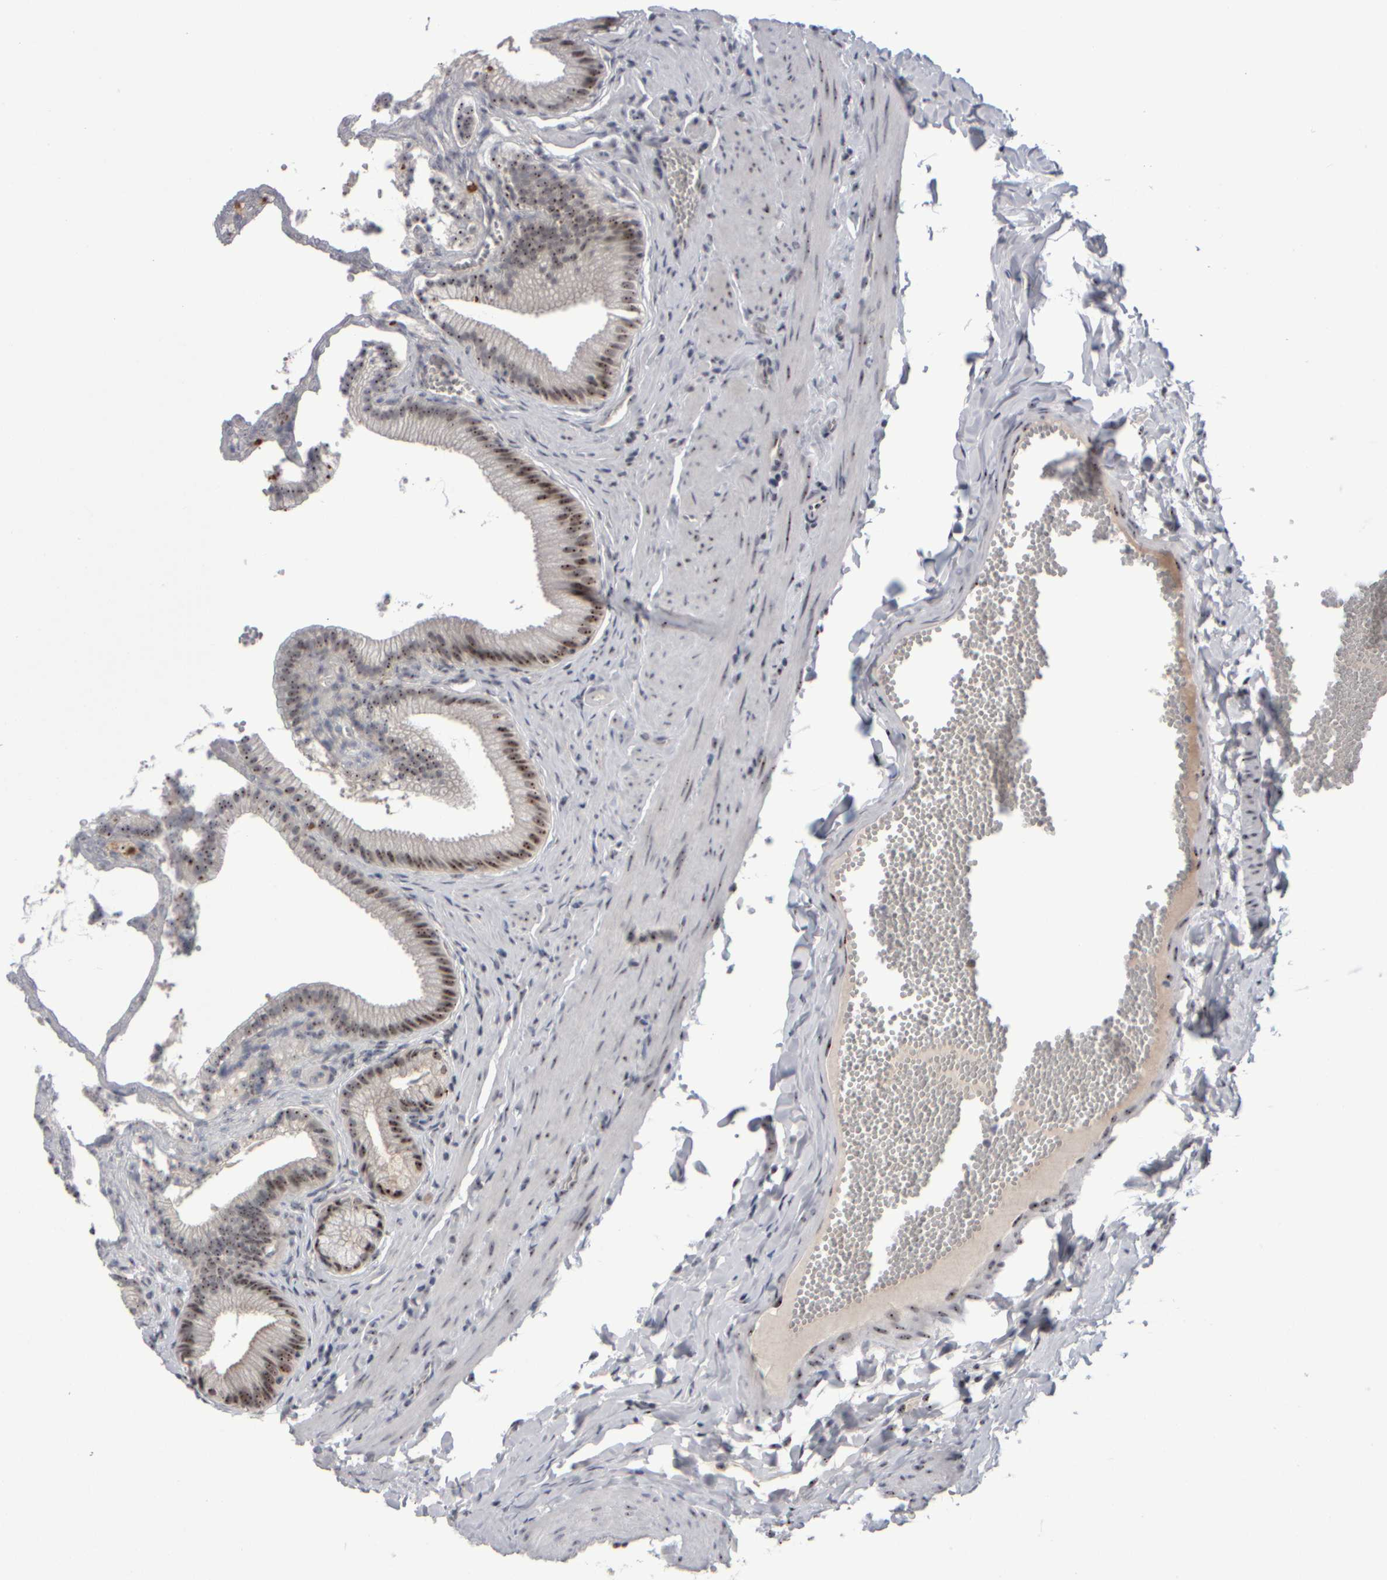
{"staining": {"intensity": "moderate", "quantity": ">75%", "location": "nuclear"}, "tissue": "gallbladder", "cell_type": "Glandular cells", "image_type": "normal", "snomed": [{"axis": "morphology", "description": "Normal tissue, NOS"}, {"axis": "topography", "description": "Gallbladder"}], "caption": "DAB (3,3'-diaminobenzidine) immunohistochemical staining of benign human gallbladder demonstrates moderate nuclear protein positivity in approximately >75% of glandular cells.", "gene": "SURF6", "patient": {"sex": "male", "age": 38}}